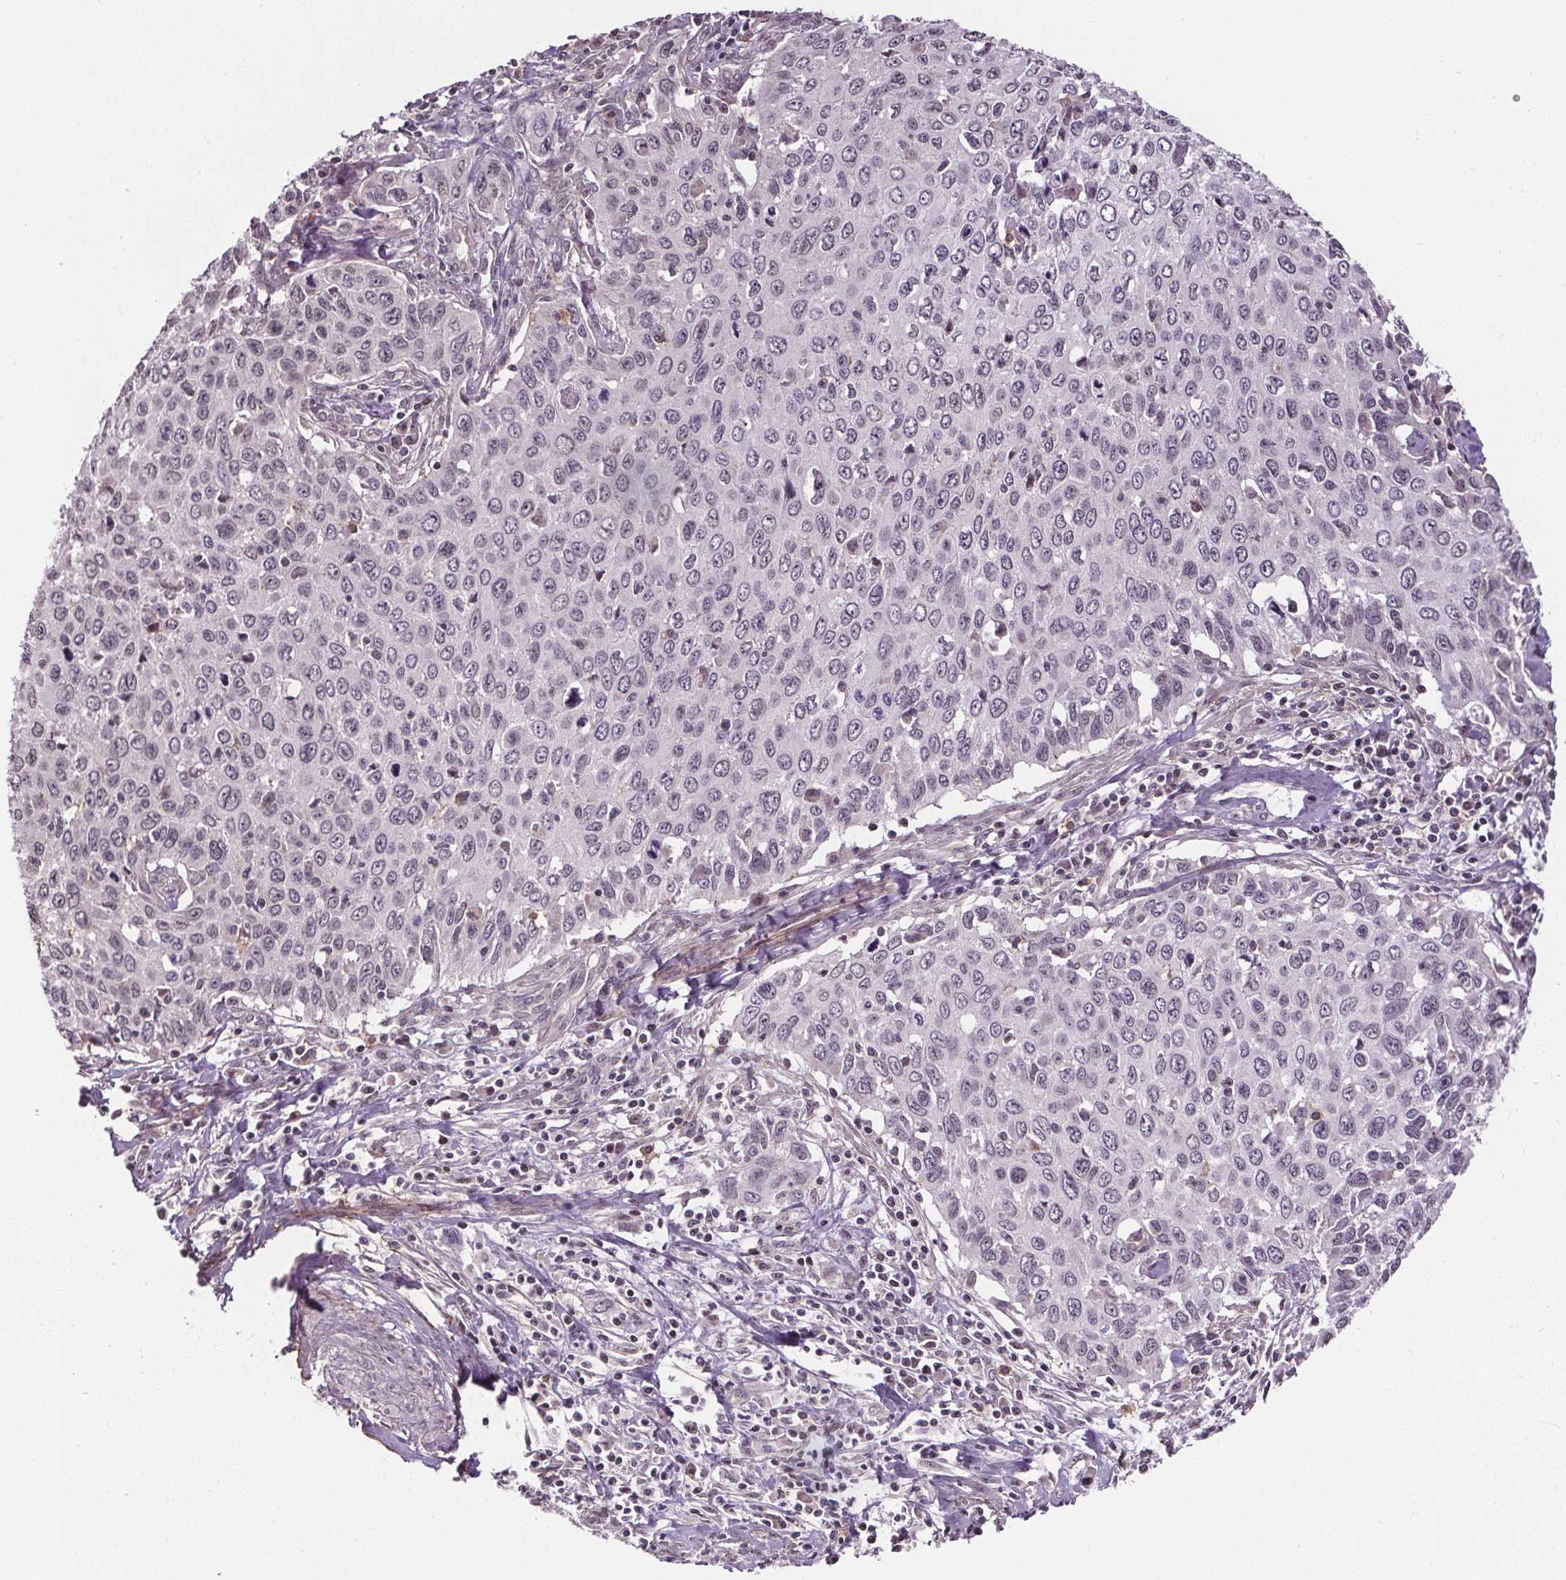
{"staining": {"intensity": "negative", "quantity": "none", "location": "none"}, "tissue": "cervical cancer", "cell_type": "Tumor cells", "image_type": "cancer", "snomed": [{"axis": "morphology", "description": "Squamous cell carcinoma, NOS"}, {"axis": "topography", "description": "Cervix"}], "caption": "High power microscopy photomicrograph of an immunohistochemistry image of cervical cancer (squamous cell carcinoma), revealing no significant positivity in tumor cells. (DAB (3,3'-diaminobenzidine) IHC, high magnification).", "gene": "KIAA0232", "patient": {"sex": "female", "age": 38}}